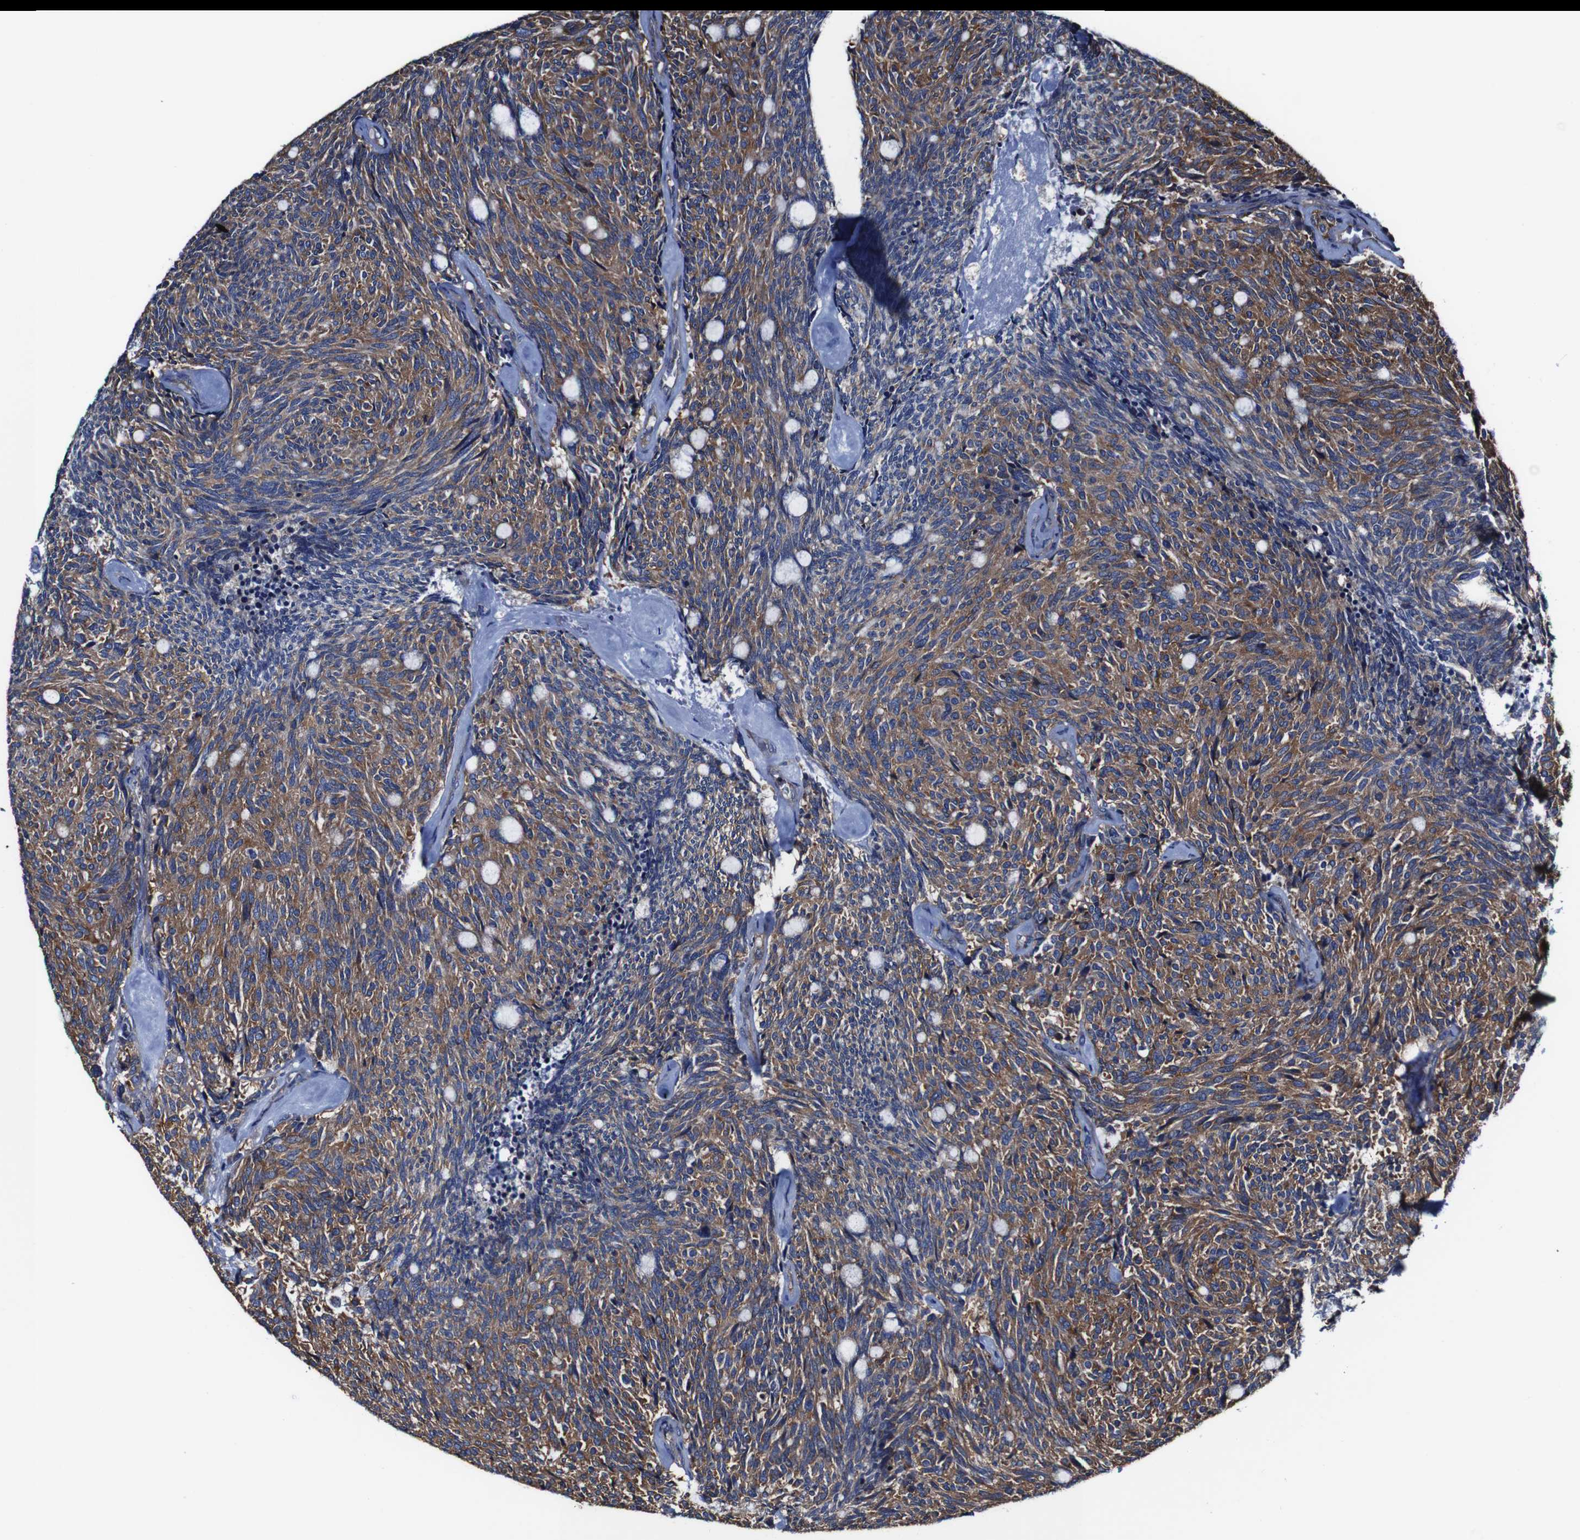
{"staining": {"intensity": "strong", "quantity": ">75%", "location": "cytoplasmic/membranous"}, "tissue": "carcinoid", "cell_type": "Tumor cells", "image_type": "cancer", "snomed": [{"axis": "morphology", "description": "Carcinoid, malignant, NOS"}, {"axis": "topography", "description": "Pancreas"}], "caption": "Immunohistochemistry image of malignant carcinoid stained for a protein (brown), which displays high levels of strong cytoplasmic/membranous expression in approximately >75% of tumor cells.", "gene": "CSF1R", "patient": {"sex": "female", "age": 54}}